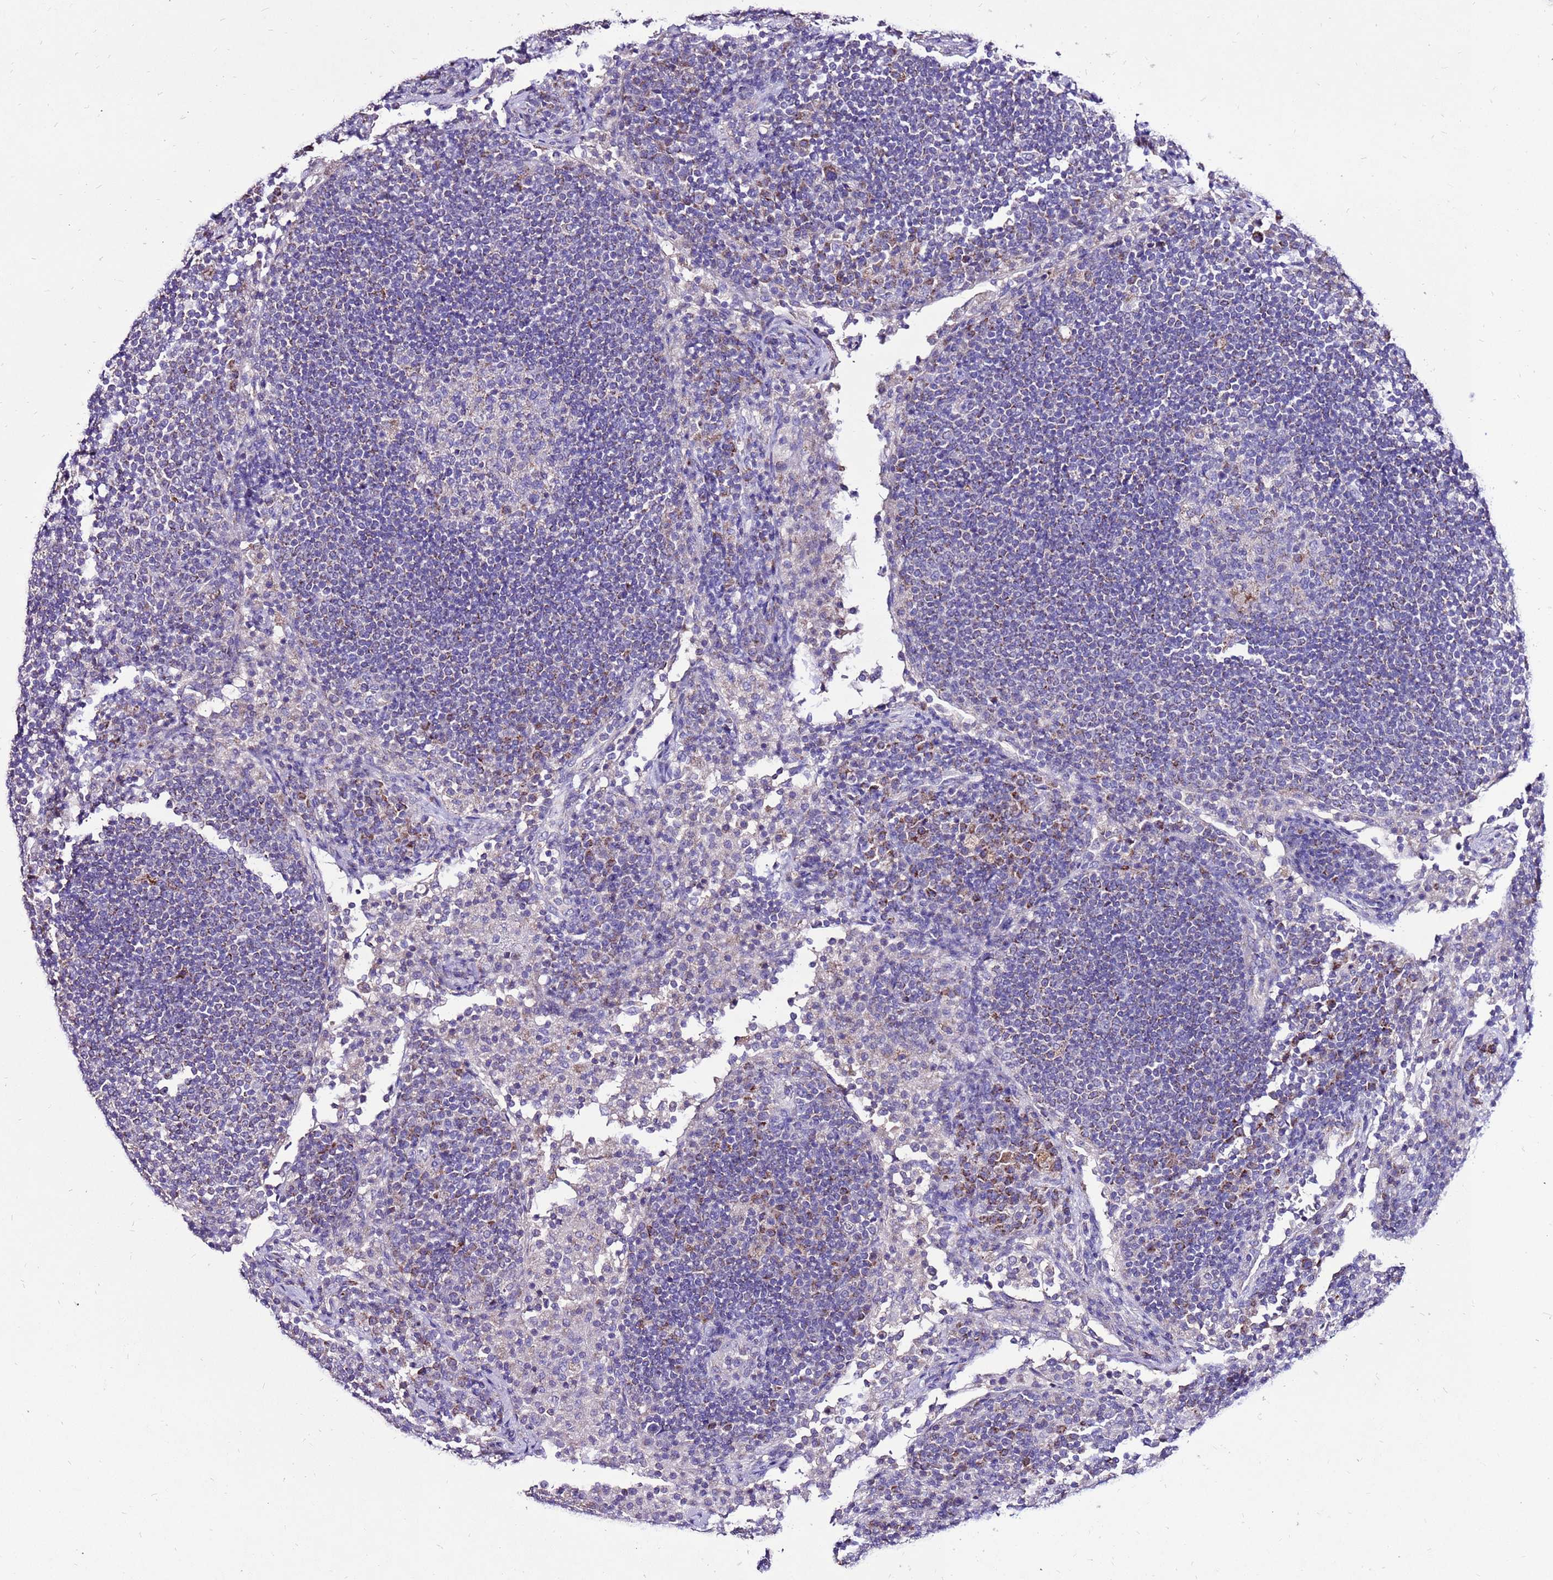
{"staining": {"intensity": "negative", "quantity": "none", "location": "none"}, "tissue": "lymph node", "cell_type": "Germinal center cells", "image_type": "normal", "snomed": [{"axis": "morphology", "description": "Normal tissue, NOS"}, {"axis": "topography", "description": "Lymph node"}], "caption": "This is an immunohistochemistry histopathology image of benign human lymph node. There is no expression in germinal center cells.", "gene": "TMEM106C", "patient": {"sex": "female", "age": 53}}